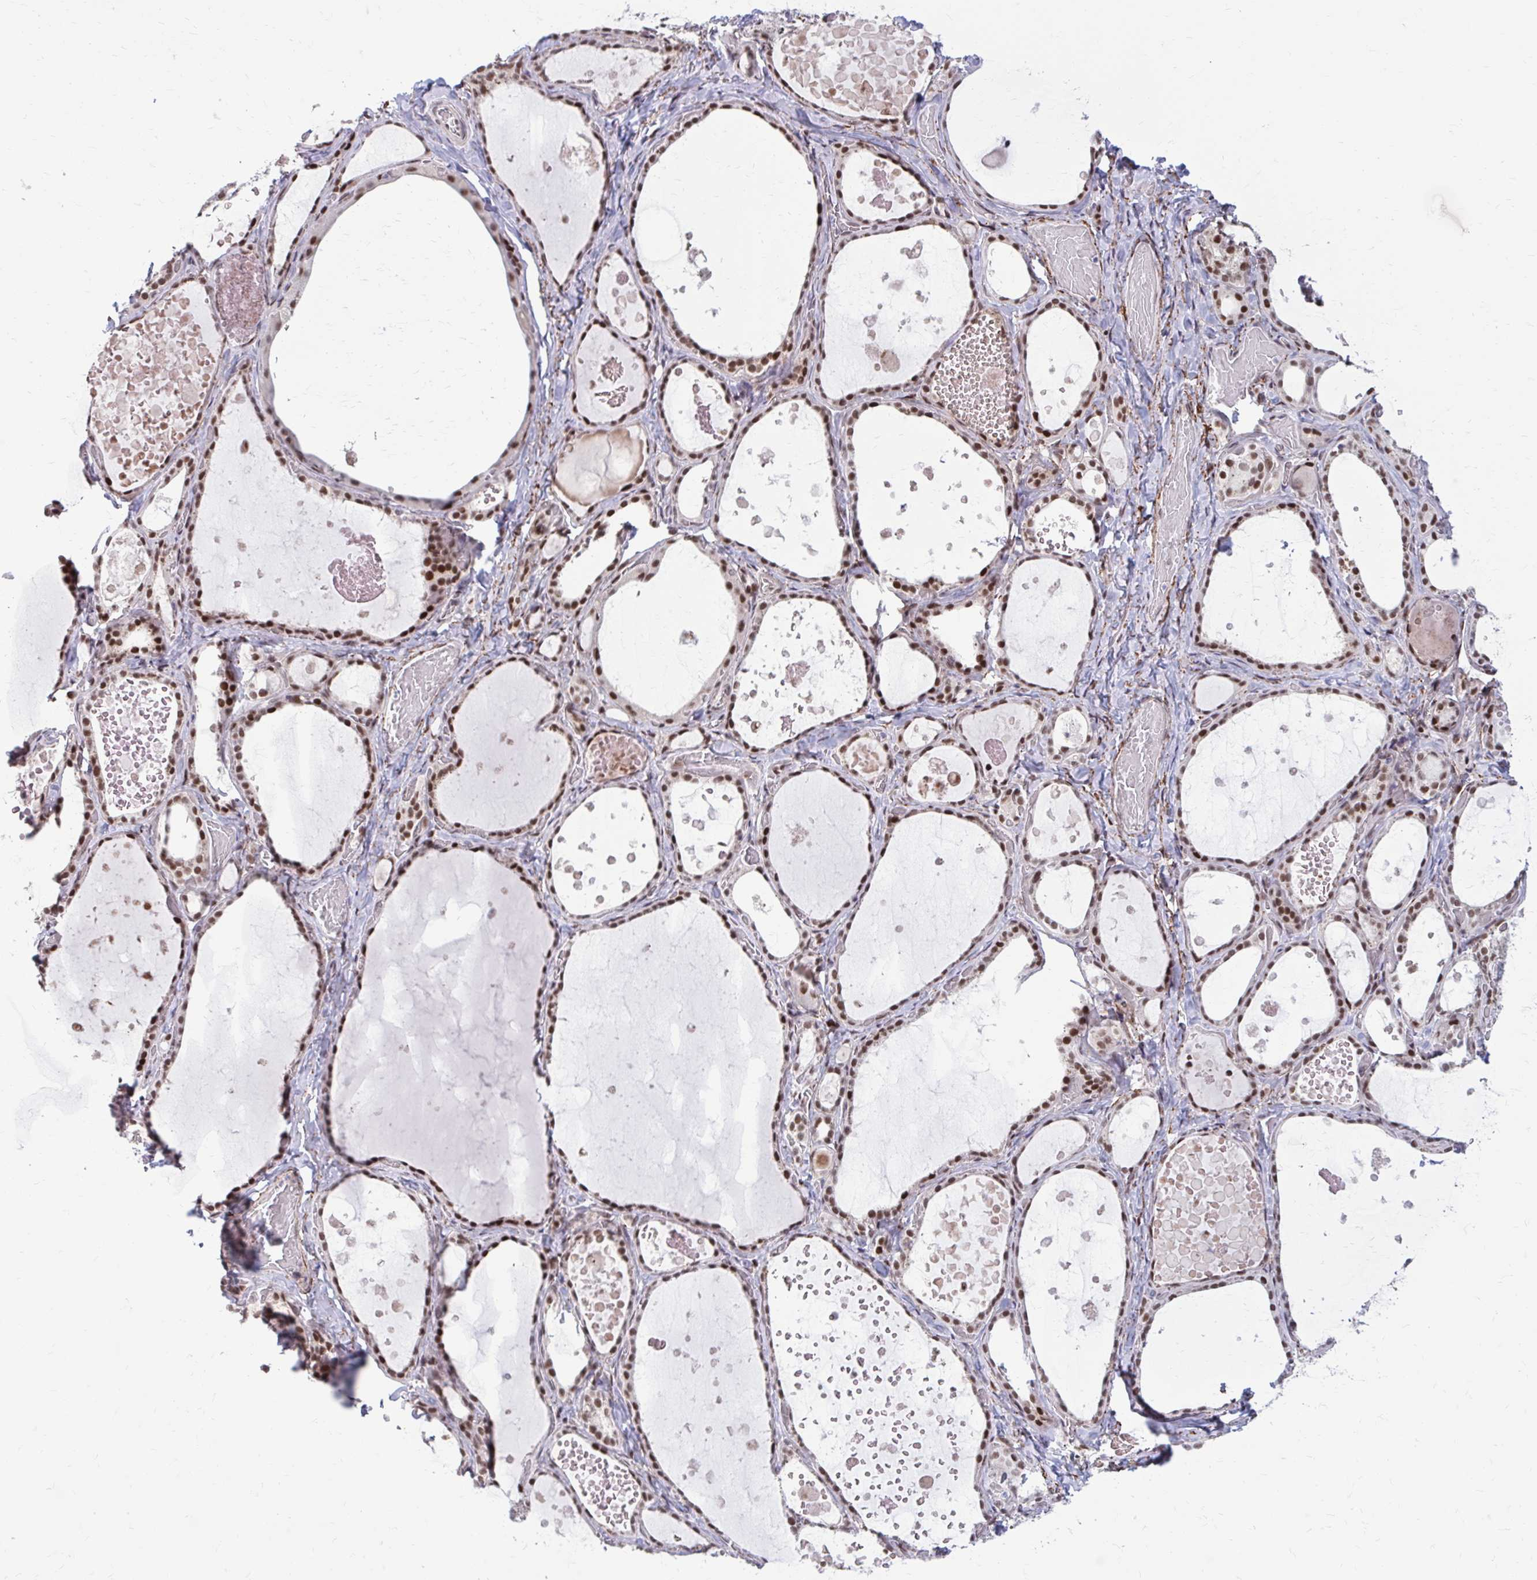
{"staining": {"intensity": "strong", "quantity": ">75%", "location": "nuclear"}, "tissue": "thyroid gland", "cell_type": "Glandular cells", "image_type": "normal", "snomed": [{"axis": "morphology", "description": "Normal tissue, NOS"}, {"axis": "topography", "description": "Thyroid gland"}], "caption": "Immunohistochemistry of unremarkable thyroid gland exhibits high levels of strong nuclear positivity in approximately >75% of glandular cells.", "gene": "PSME4", "patient": {"sex": "female", "age": 56}}